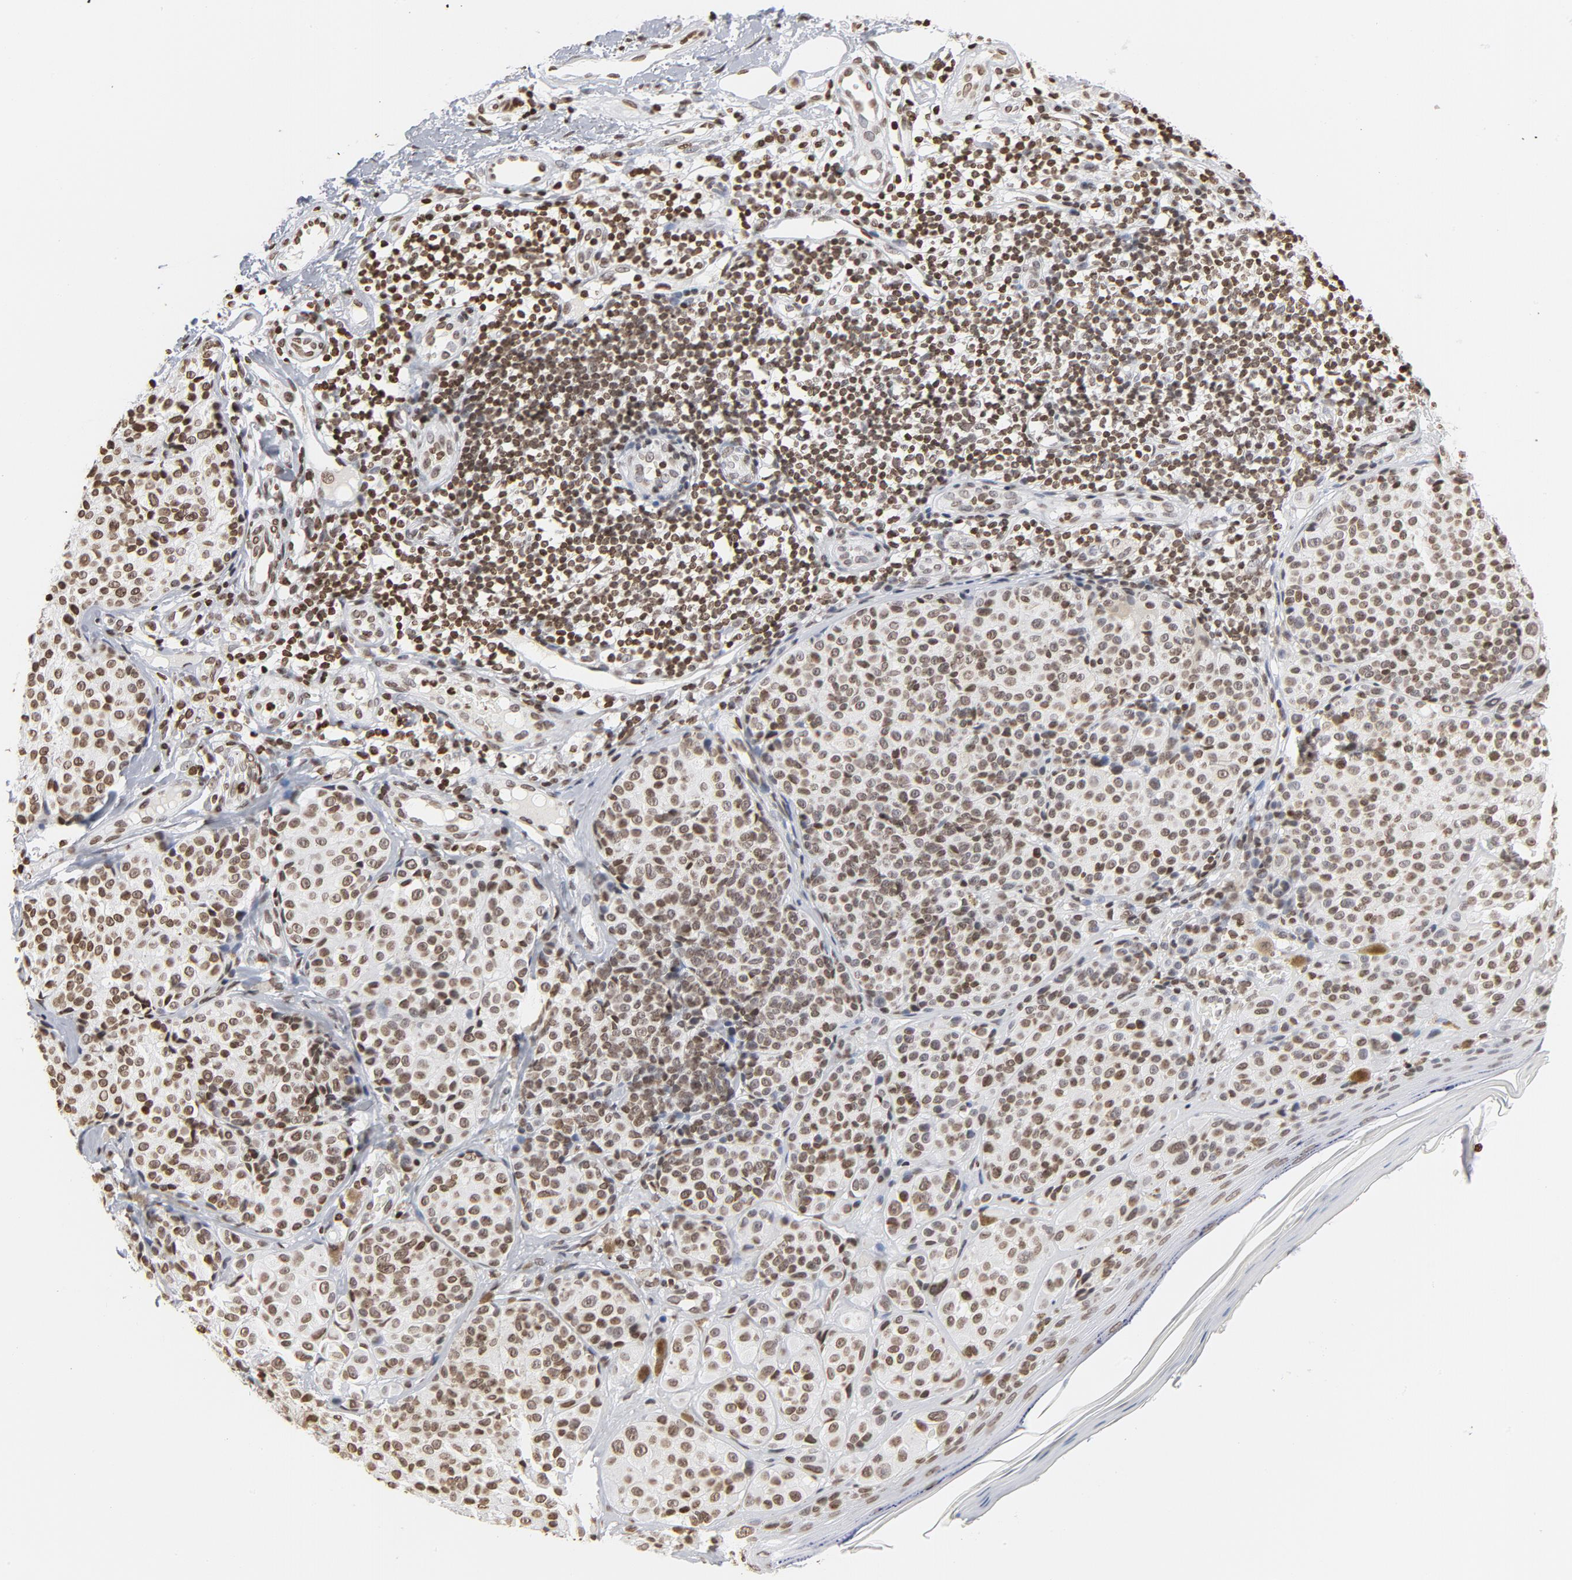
{"staining": {"intensity": "weak", "quantity": ">75%", "location": "nuclear"}, "tissue": "melanoma", "cell_type": "Tumor cells", "image_type": "cancer", "snomed": [{"axis": "morphology", "description": "Malignant melanoma, NOS"}, {"axis": "topography", "description": "Skin"}], "caption": "High-power microscopy captured an immunohistochemistry image of malignant melanoma, revealing weak nuclear expression in approximately >75% of tumor cells.", "gene": "H2AC12", "patient": {"sex": "female", "age": 75}}